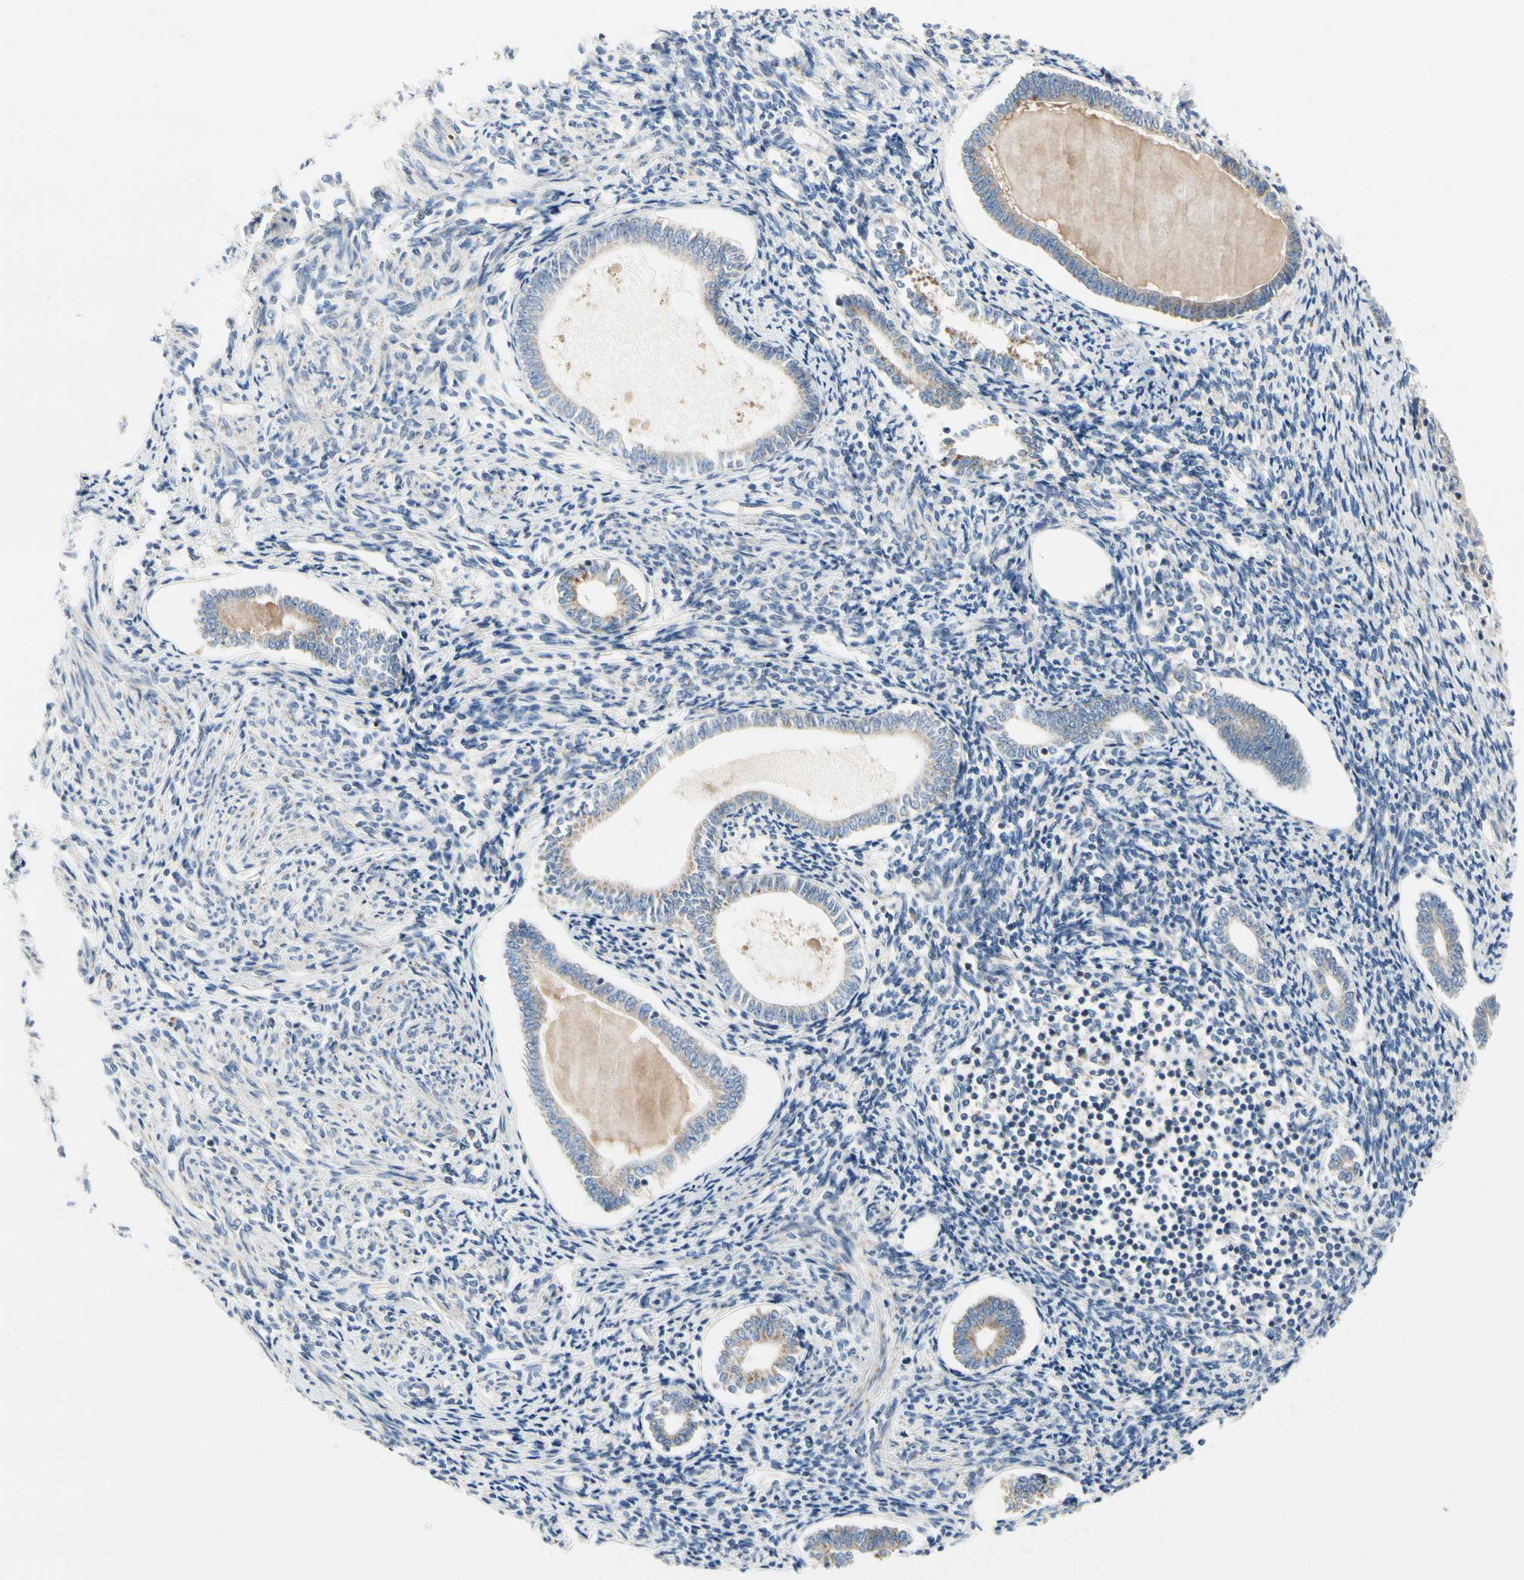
{"staining": {"intensity": "weak", "quantity": "25%-75%", "location": "cytoplasmic/membranous"}, "tissue": "endometrium", "cell_type": "Cells in endometrial stroma", "image_type": "normal", "snomed": [{"axis": "morphology", "description": "Normal tissue, NOS"}, {"axis": "topography", "description": "Endometrium"}], "caption": "Protein staining exhibits weak cytoplasmic/membranous positivity in about 25%-75% of cells in endometrial stroma in benign endometrium.", "gene": "KLHDC8B", "patient": {"sex": "female", "age": 71}}